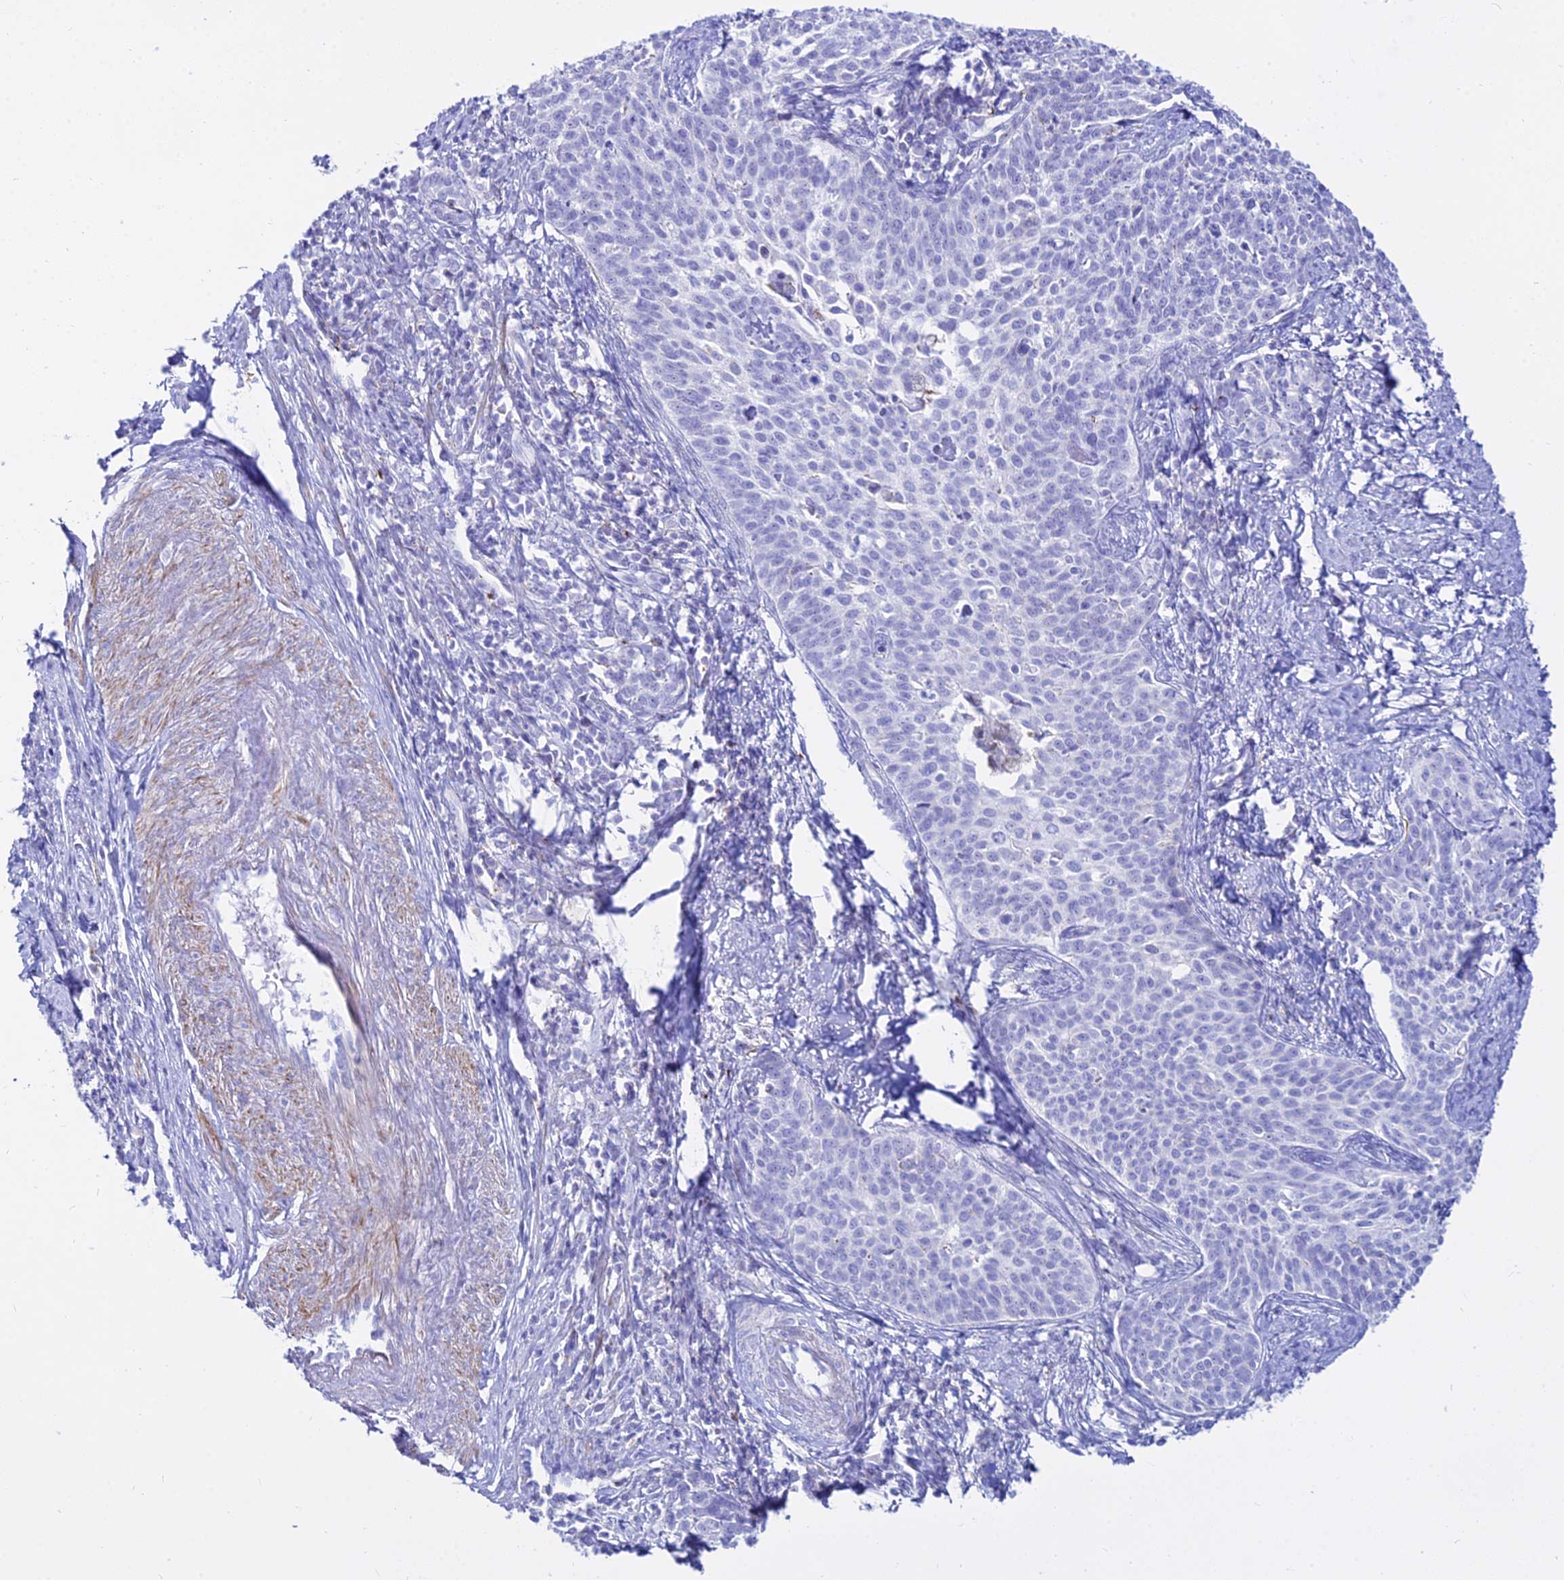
{"staining": {"intensity": "negative", "quantity": "none", "location": "none"}, "tissue": "cervical cancer", "cell_type": "Tumor cells", "image_type": "cancer", "snomed": [{"axis": "morphology", "description": "Squamous cell carcinoma, NOS"}, {"axis": "topography", "description": "Cervix"}], "caption": "An IHC image of cervical cancer is shown. There is no staining in tumor cells of cervical cancer. (DAB IHC with hematoxylin counter stain).", "gene": "DLX1", "patient": {"sex": "female", "age": 39}}